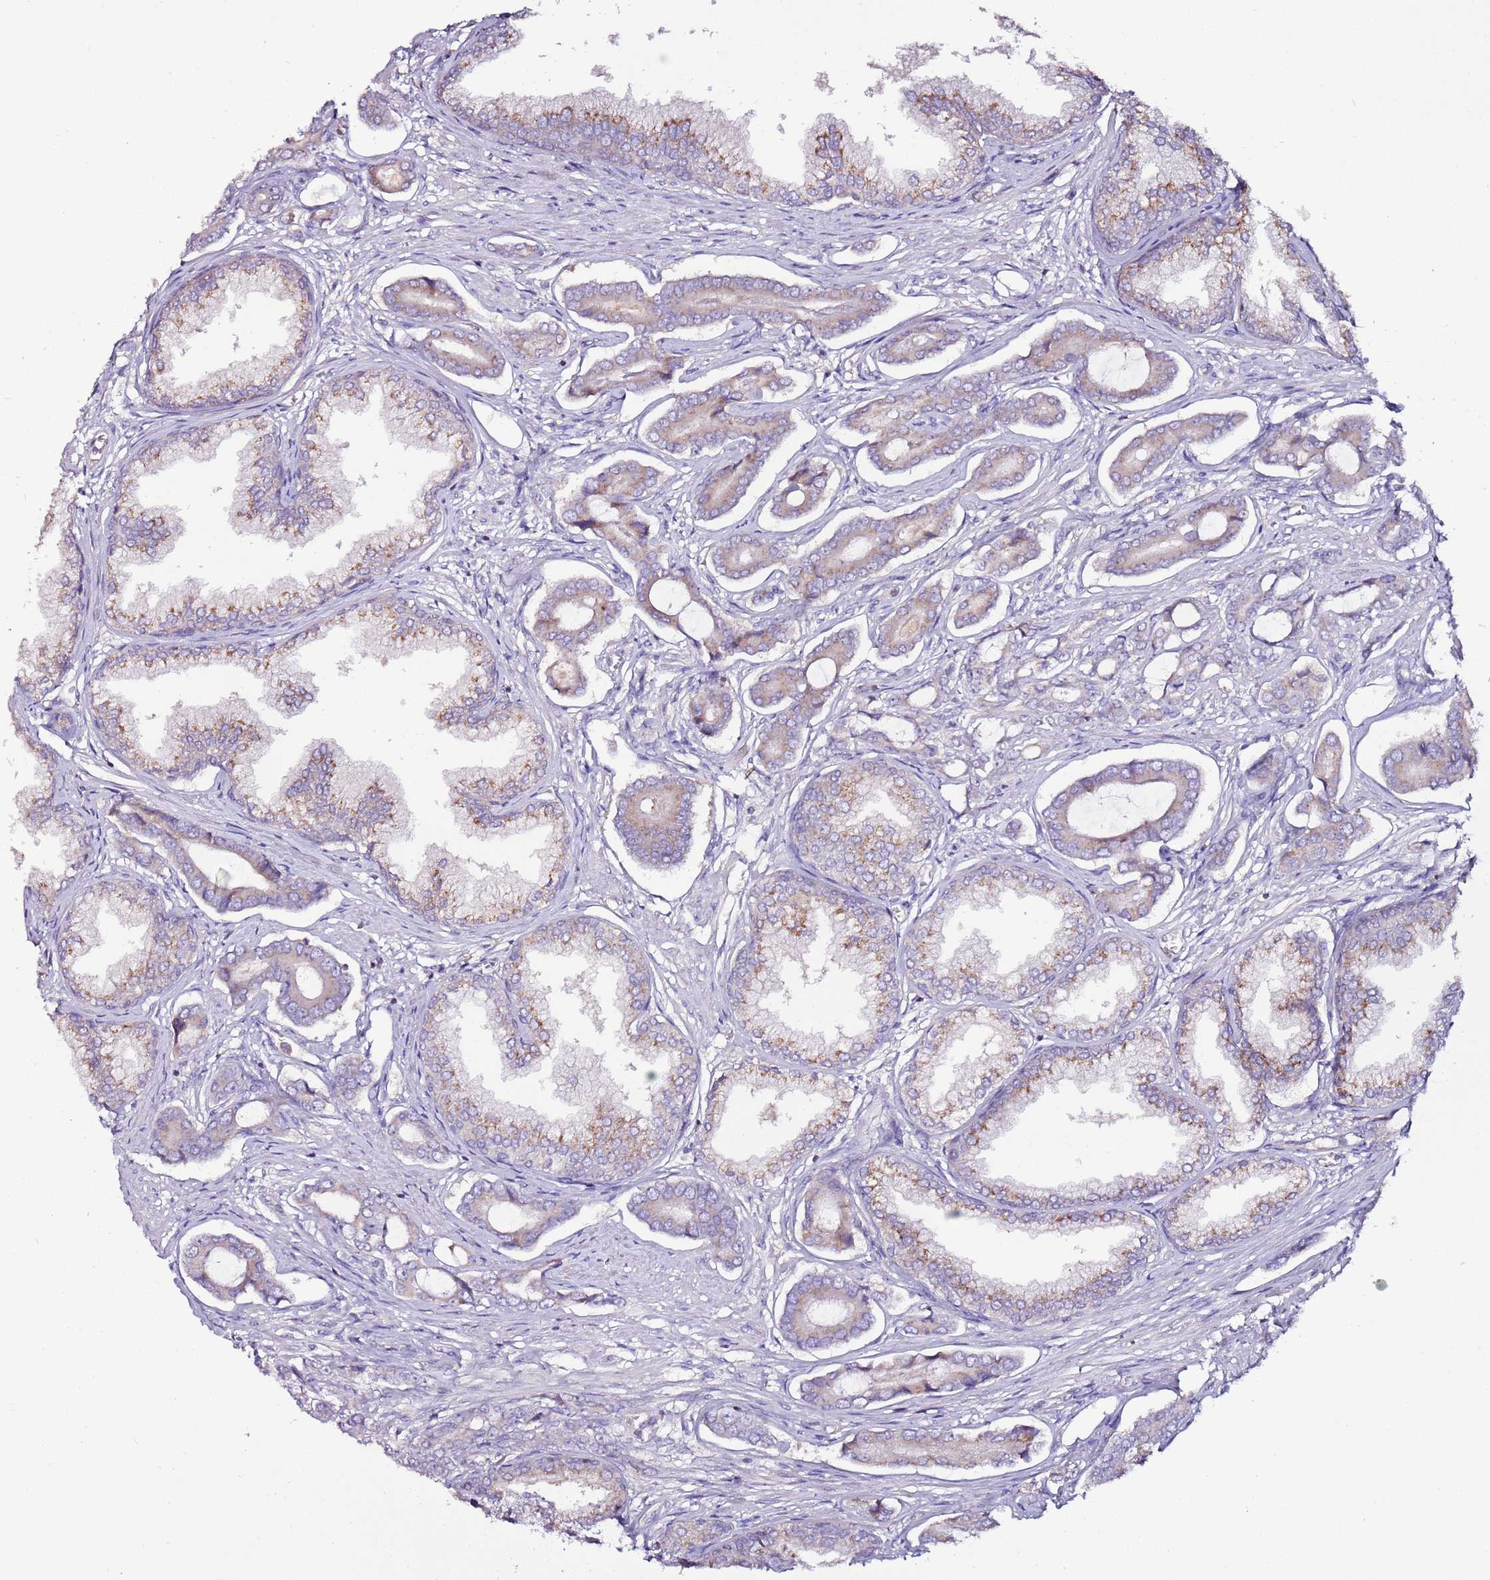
{"staining": {"intensity": "moderate", "quantity": "<25%", "location": "cytoplasmic/membranous"}, "tissue": "prostate cancer", "cell_type": "Tumor cells", "image_type": "cancer", "snomed": [{"axis": "morphology", "description": "Adenocarcinoma, NOS"}, {"axis": "topography", "description": "Prostate and seminal vesicle, NOS"}], "caption": "This photomicrograph demonstrates immunohistochemistry staining of human prostate cancer, with low moderate cytoplasmic/membranous staining in about <25% of tumor cells.", "gene": "IGIP", "patient": {"sex": "male", "age": 76}}